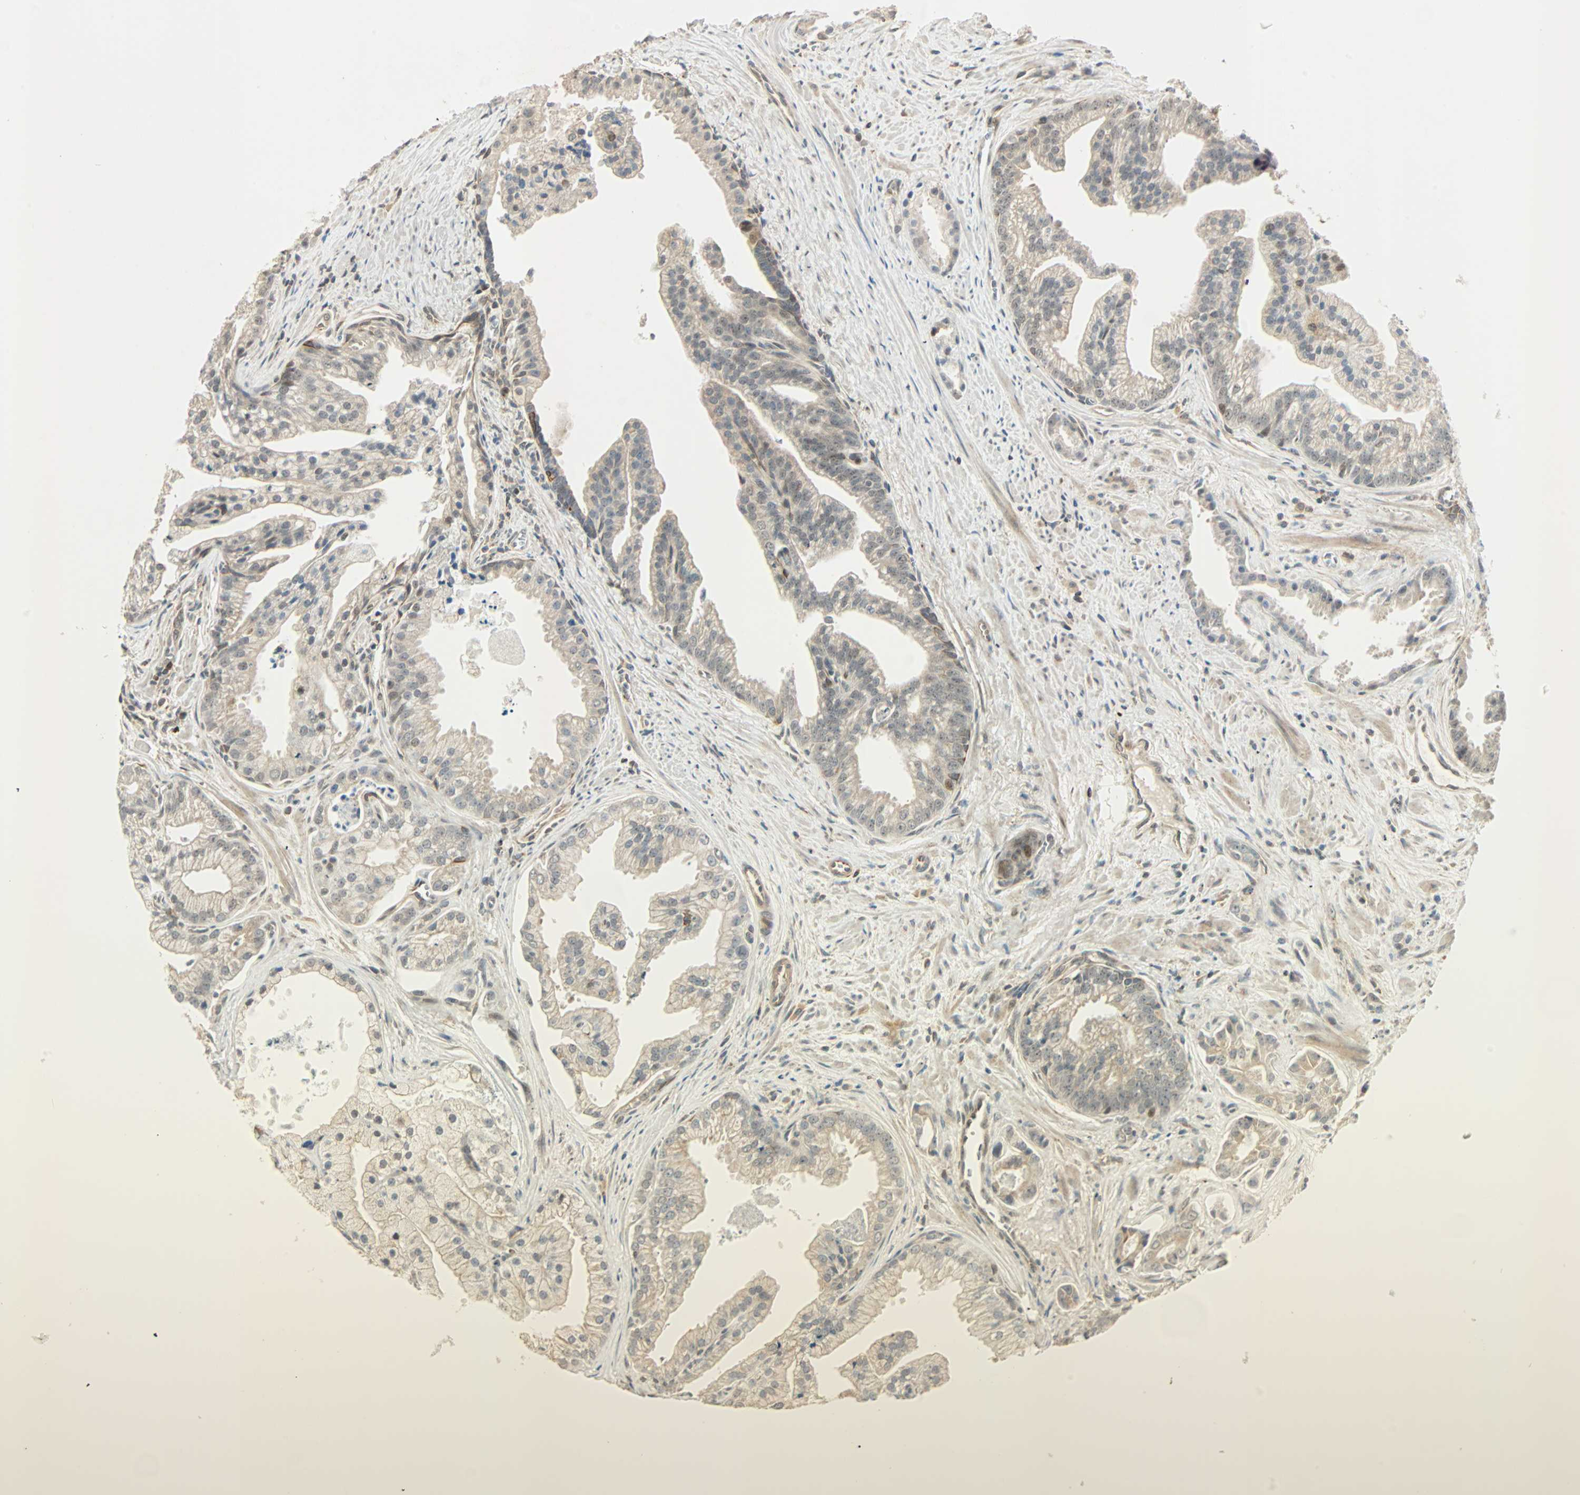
{"staining": {"intensity": "weak", "quantity": ">75%", "location": "cytoplasmic/membranous"}, "tissue": "prostate cancer", "cell_type": "Tumor cells", "image_type": "cancer", "snomed": [{"axis": "morphology", "description": "Adenocarcinoma, High grade"}, {"axis": "topography", "description": "Prostate"}], "caption": "DAB (3,3'-diaminobenzidine) immunohistochemical staining of prostate high-grade adenocarcinoma reveals weak cytoplasmic/membranous protein positivity in about >75% of tumor cells.", "gene": "PNPLA6", "patient": {"sex": "male", "age": 67}}